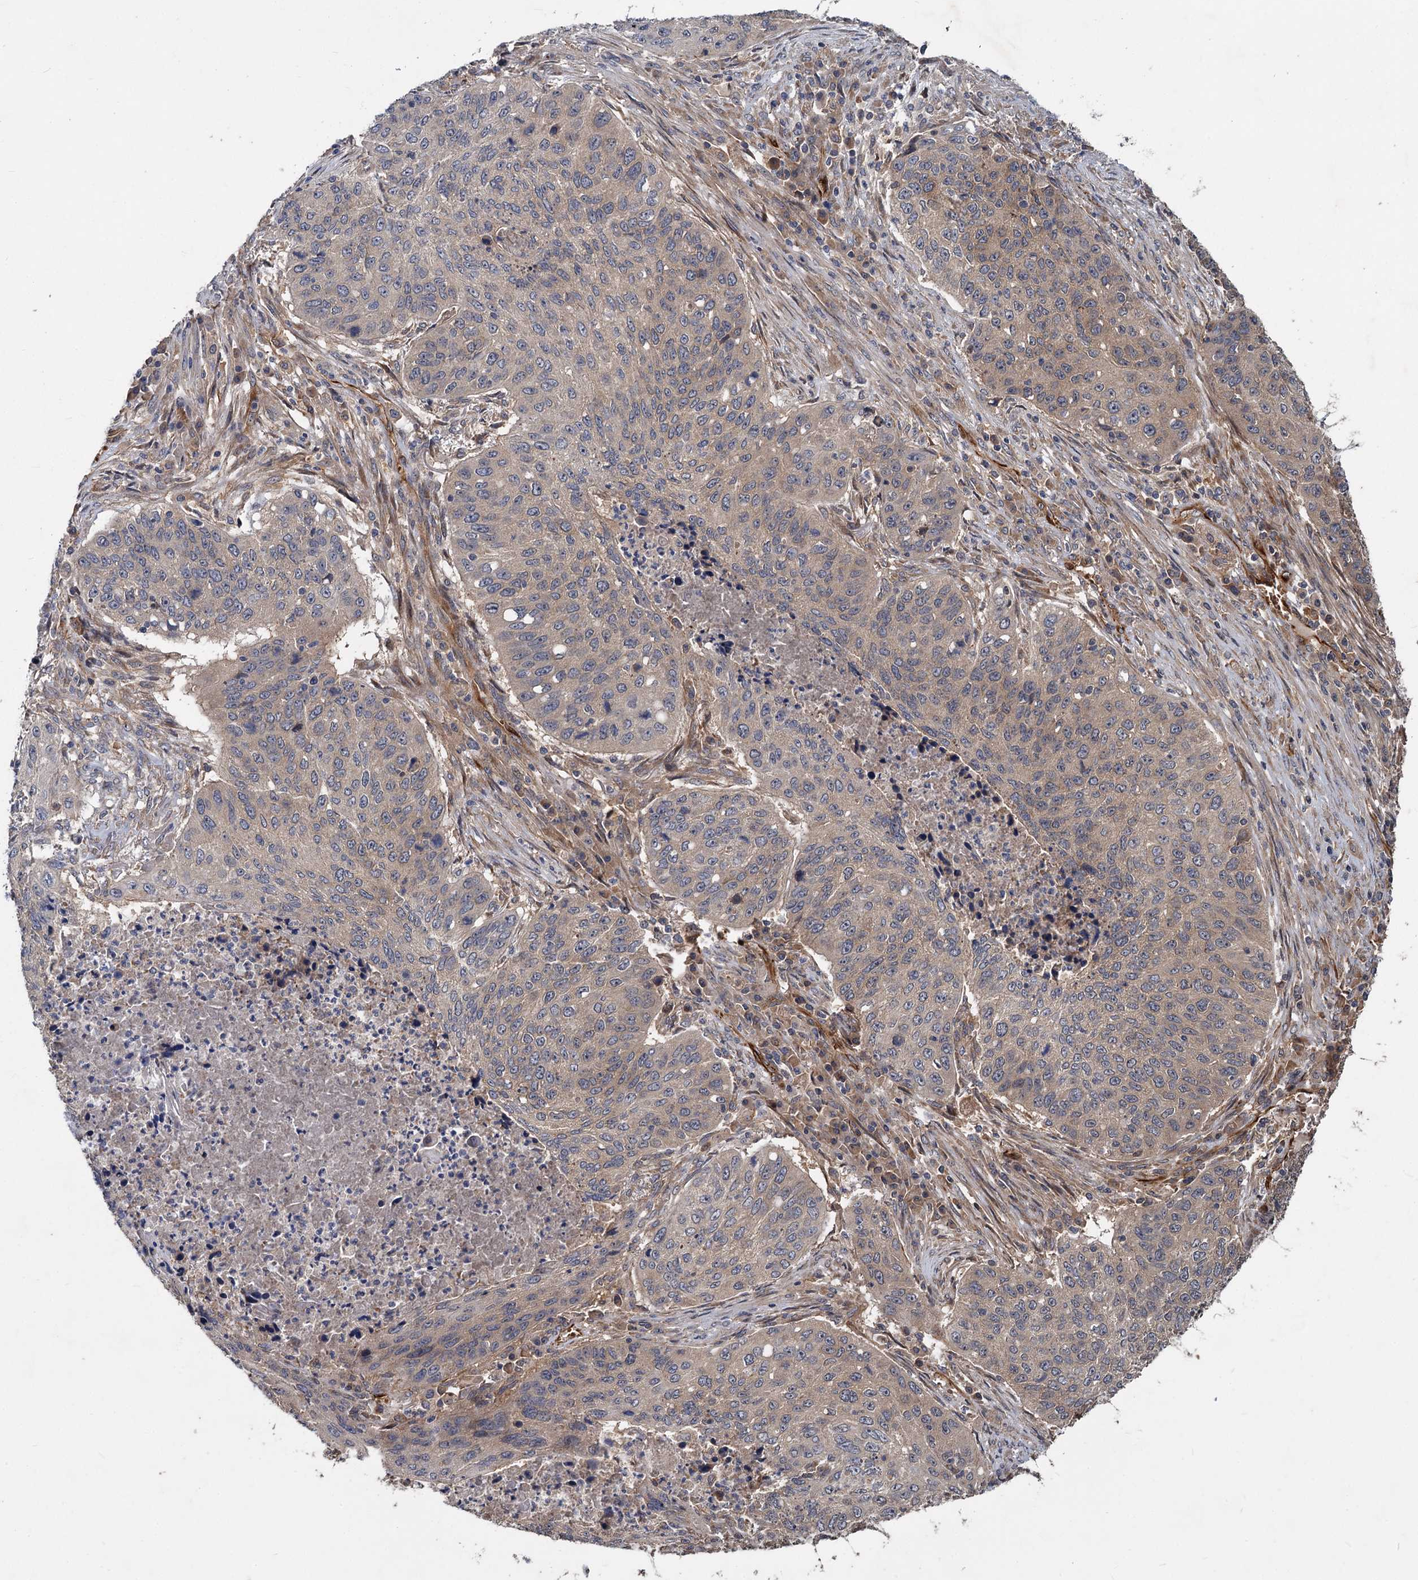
{"staining": {"intensity": "weak", "quantity": "25%-75%", "location": "cytoplasmic/membranous"}, "tissue": "lung cancer", "cell_type": "Tumor cells", "image_type": "cancer", "snomed": [{"axis": "morphology", "description": "Squamous cell carcinoma, NOS"}, {"axis": "topography", "description": "Lung"}], "caption": "An immunohistochemistry photomicrograph of tumor tissue is shown. Protein staining in brown shows weak cytoplasmic/membranous positivity in squamous cell carcinoma (lung) within tumor cells.", "gene": "PKN2", "patient": {"sex": "female", "age": 63}}